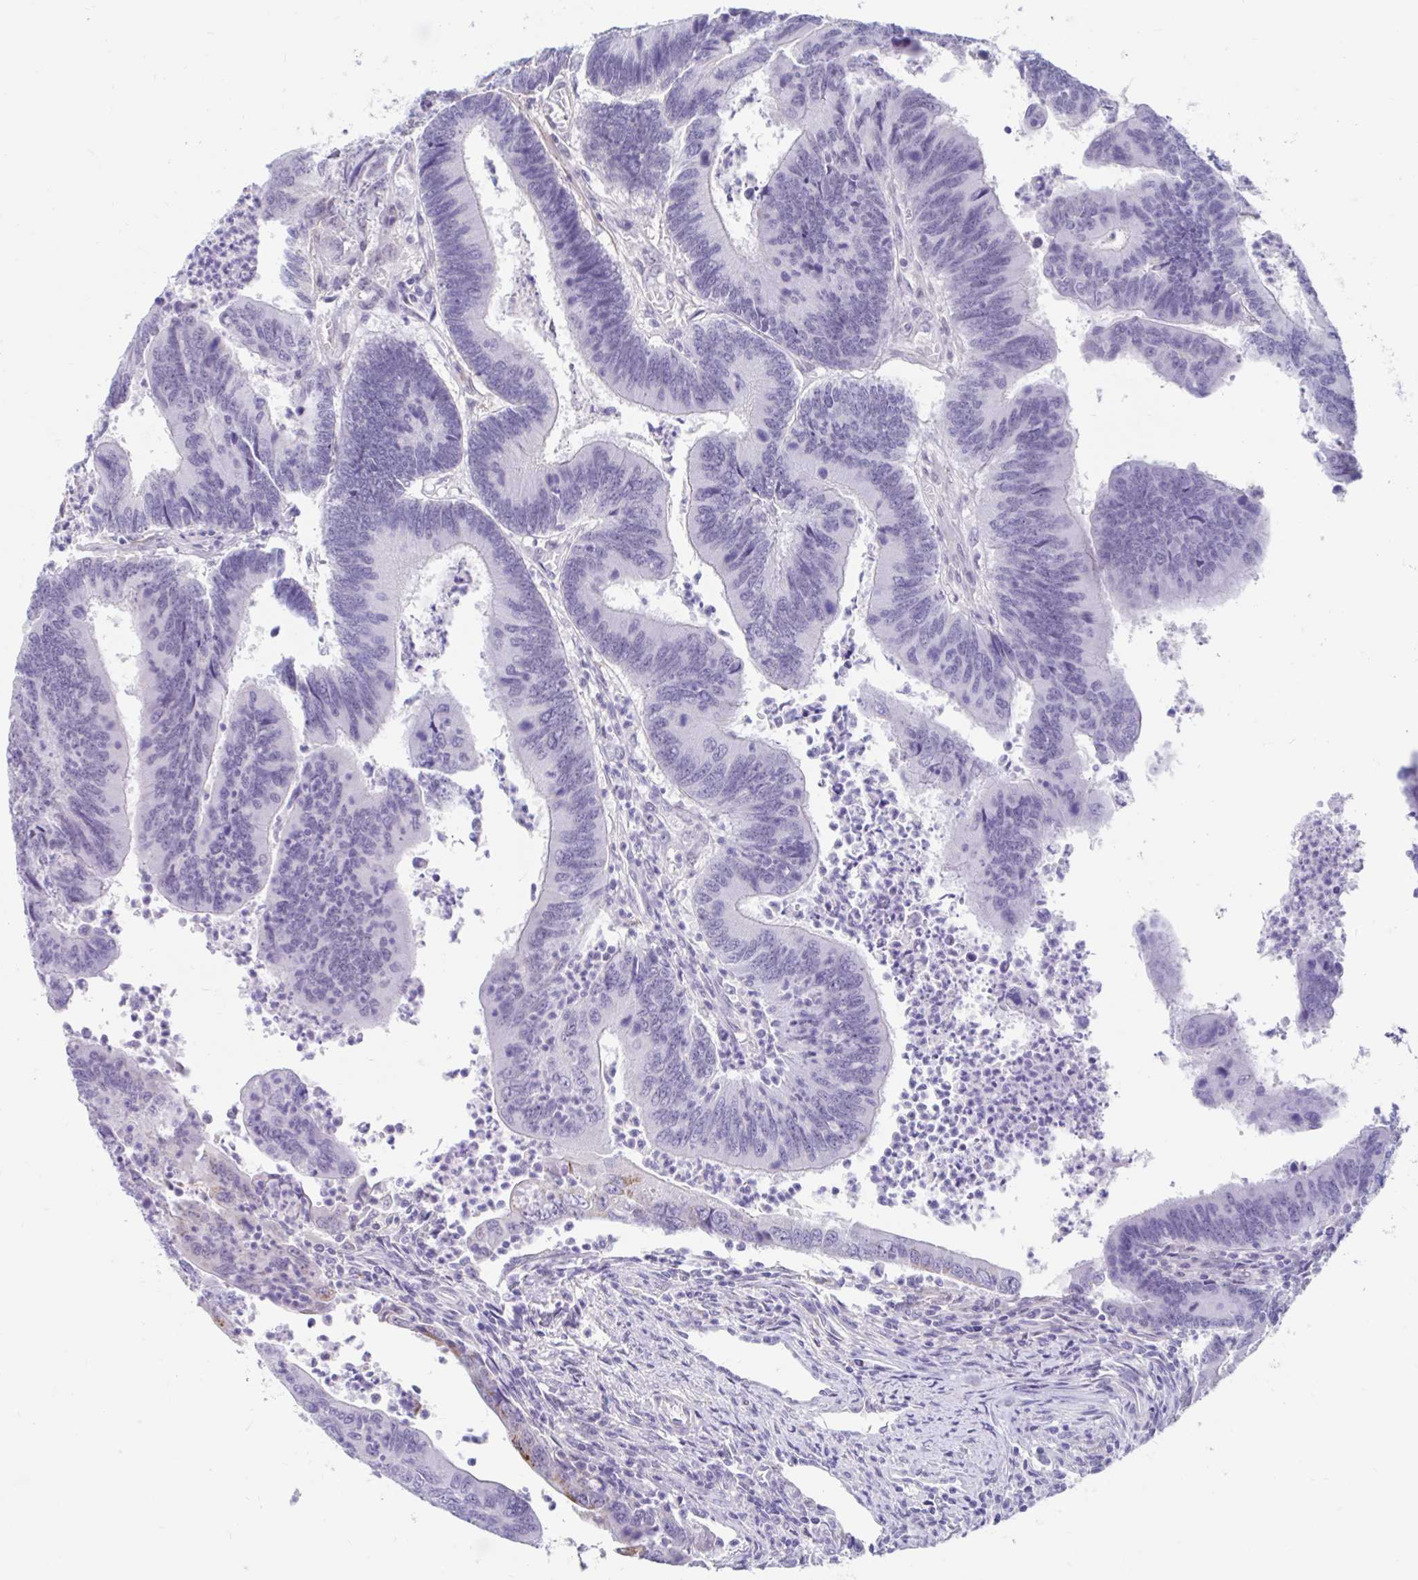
{"staining": {"intensity": "negative", "quantity": "none", "location": "none"}, "tissue": "colorectal cancer", "cell_type": "Tumor cells", "image_type": "cancer", "snomed": [{"axis": "morphology", "description": "Adenocarcinoma, NOS"}, {"axis": "topography", "description": "Colon"}], "caption": "Adenocarcinoma (colorectal) was stained to show a protein in brown. There is no significant expression in tumor cells.", "gene": "DCAF17", "patient": {"sex": "female", "age": 67}}